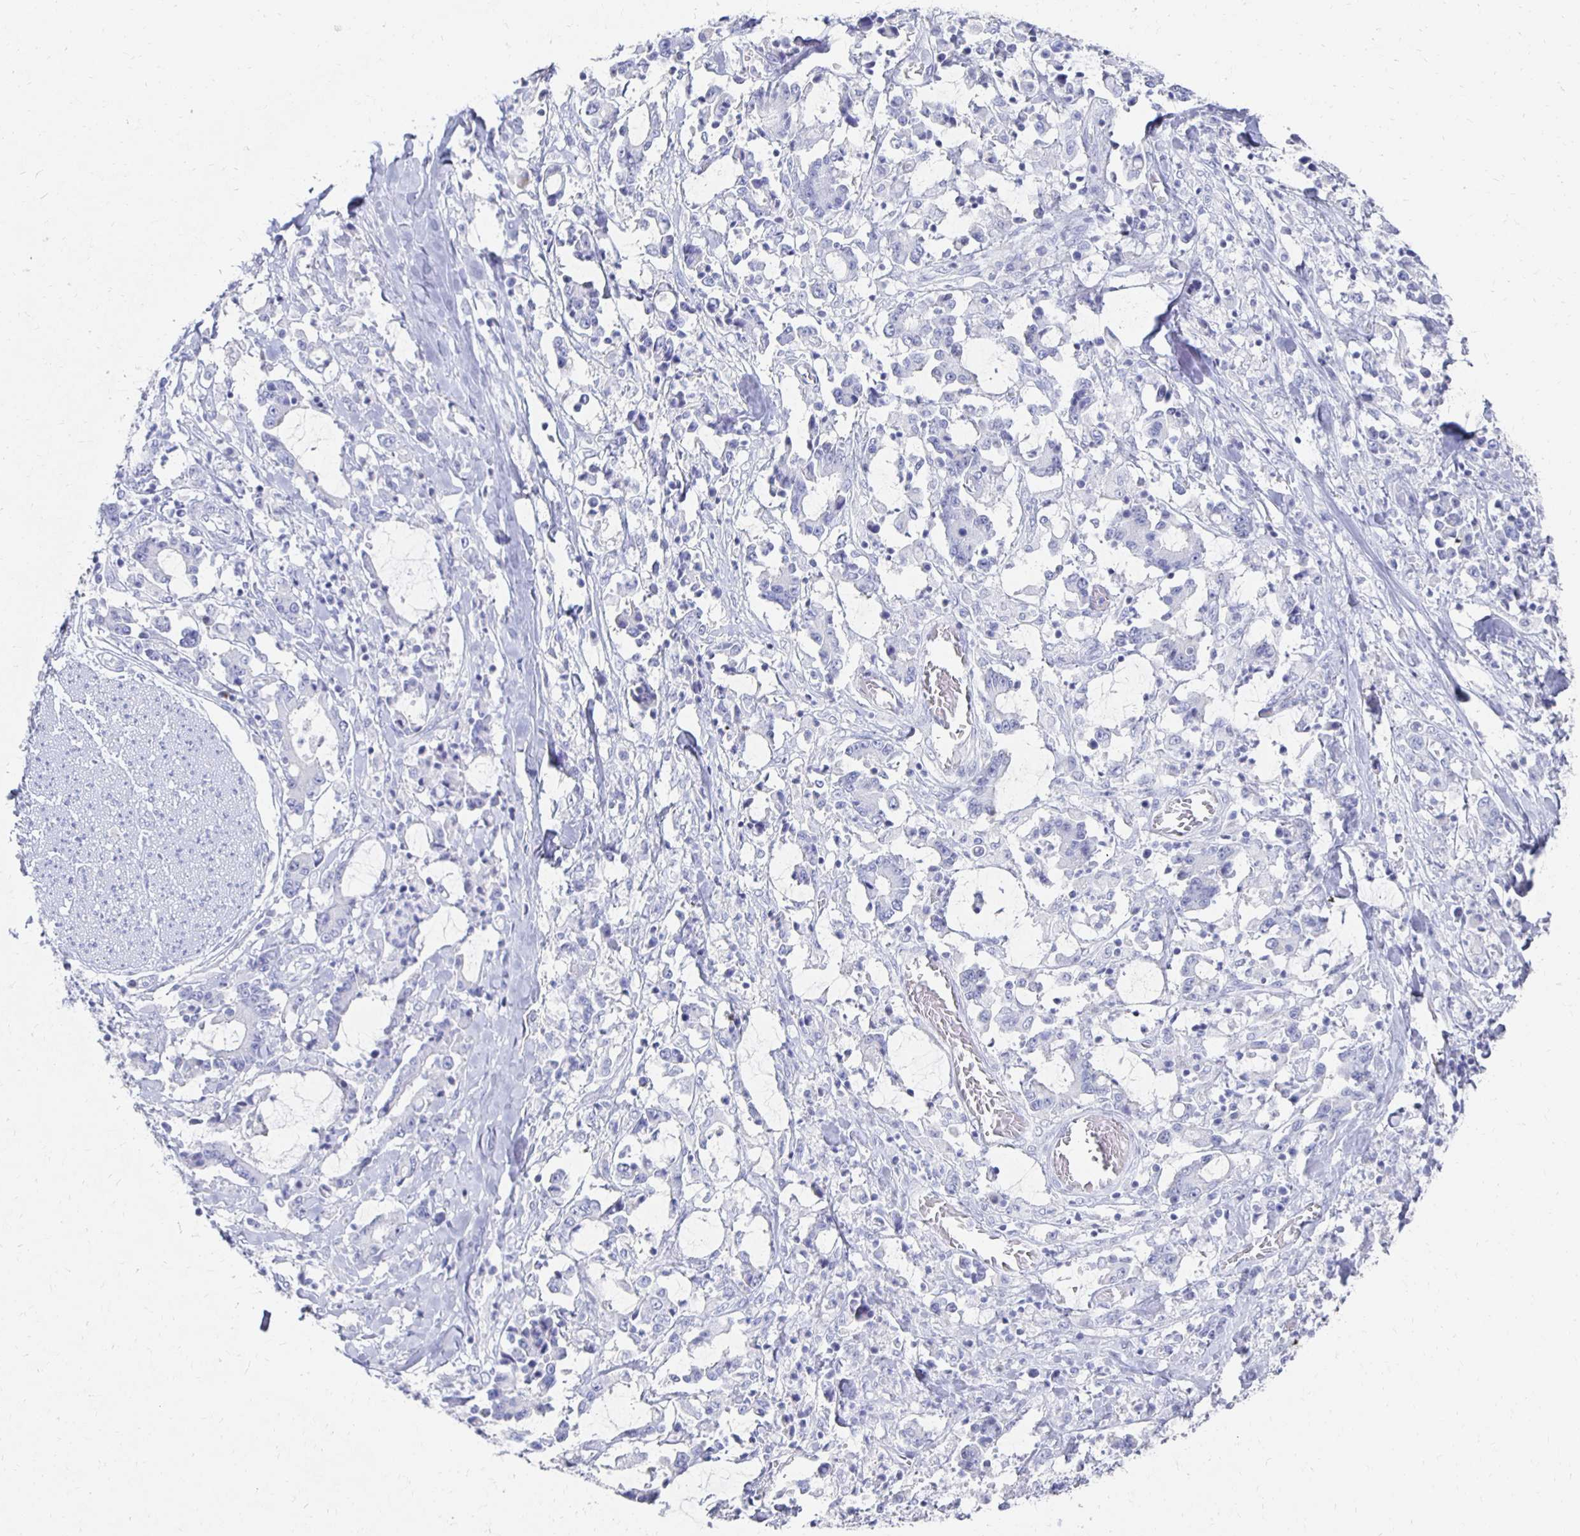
{"staining": {"intensity": "negative", "quantity": "none", "location": "none"}, "tissue": "stomach cancer", "cell_type": "Tumor cells", "image_type": "cancer", "snomed": [{"axis": "morphology", "description": "Adenocarcinoma, NOS"}, {"axis": "topography", "description": "Stomach, upper"}], "caption": "The immunohistochemistry (IHC) image has no significant staining in tumor cells of adenocarcinoma (stomach) tissue.", "gene": "PRDM7", "patient": {"sex": "male", "age": 68}}